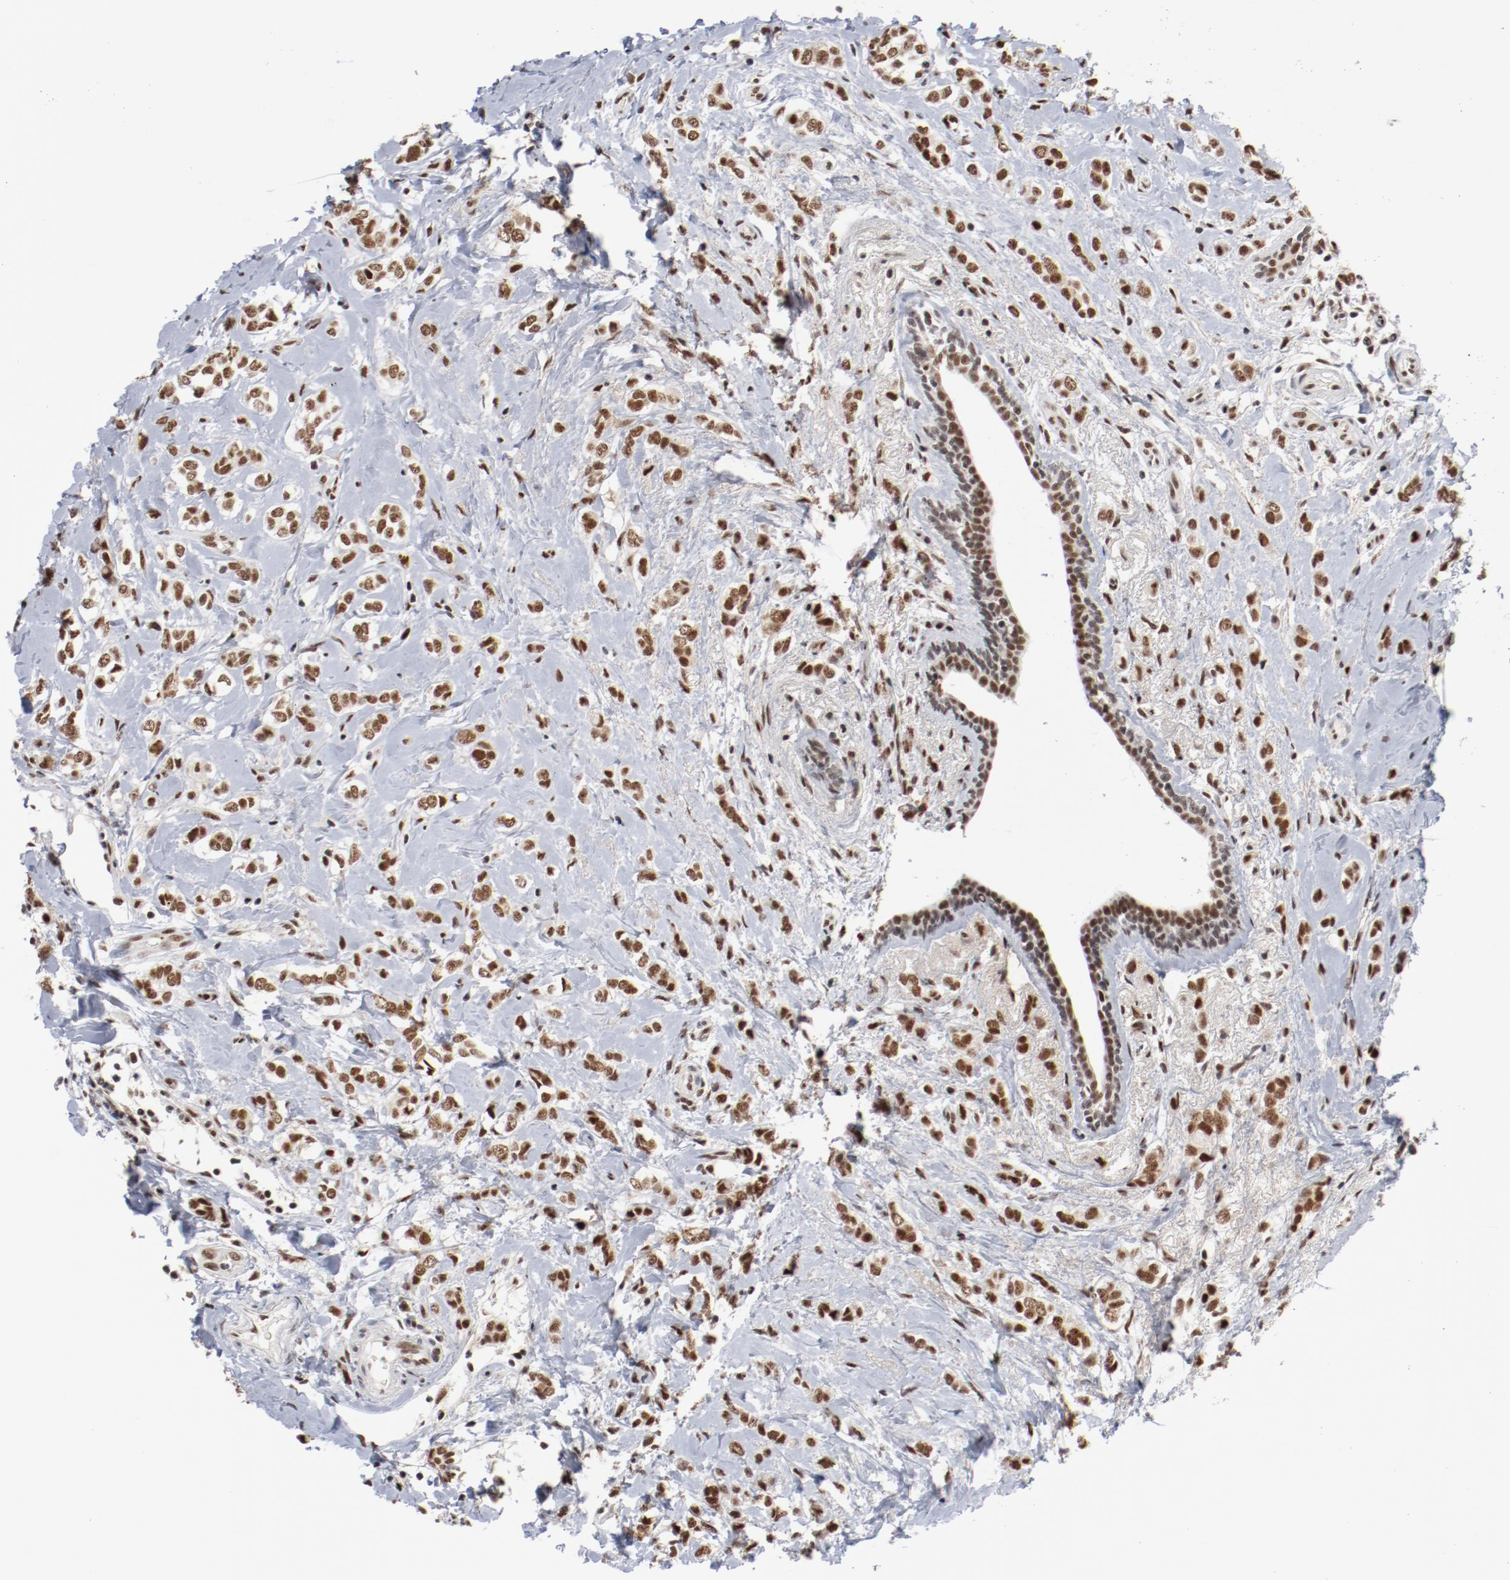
{"staining": {"intensity": "strong", "quantity": ">75%", "location": "nuclear"}, "tissue": "breast cancer", "cell_type": "Tumor cells", "image_type": "cancer", "snomed": [{"axis": "morphology", "description": "Normal tissue, NOS"}, {"axis": "morphology", "description": "Lobular carcinoma"}, {"axis": "topography", "description": "Breast"}], "caption": "Immunohistochemistry (IHC) image of neoplastic tissue: human lobular carcinoma (breast) stained using IHC shows high levels of strong protein expression localized specifically in the nuclear of tumor cells, appearing as a nuclear brown color.", "gene": "BUB3", "patient": {"sex": "female", "age": 47}}